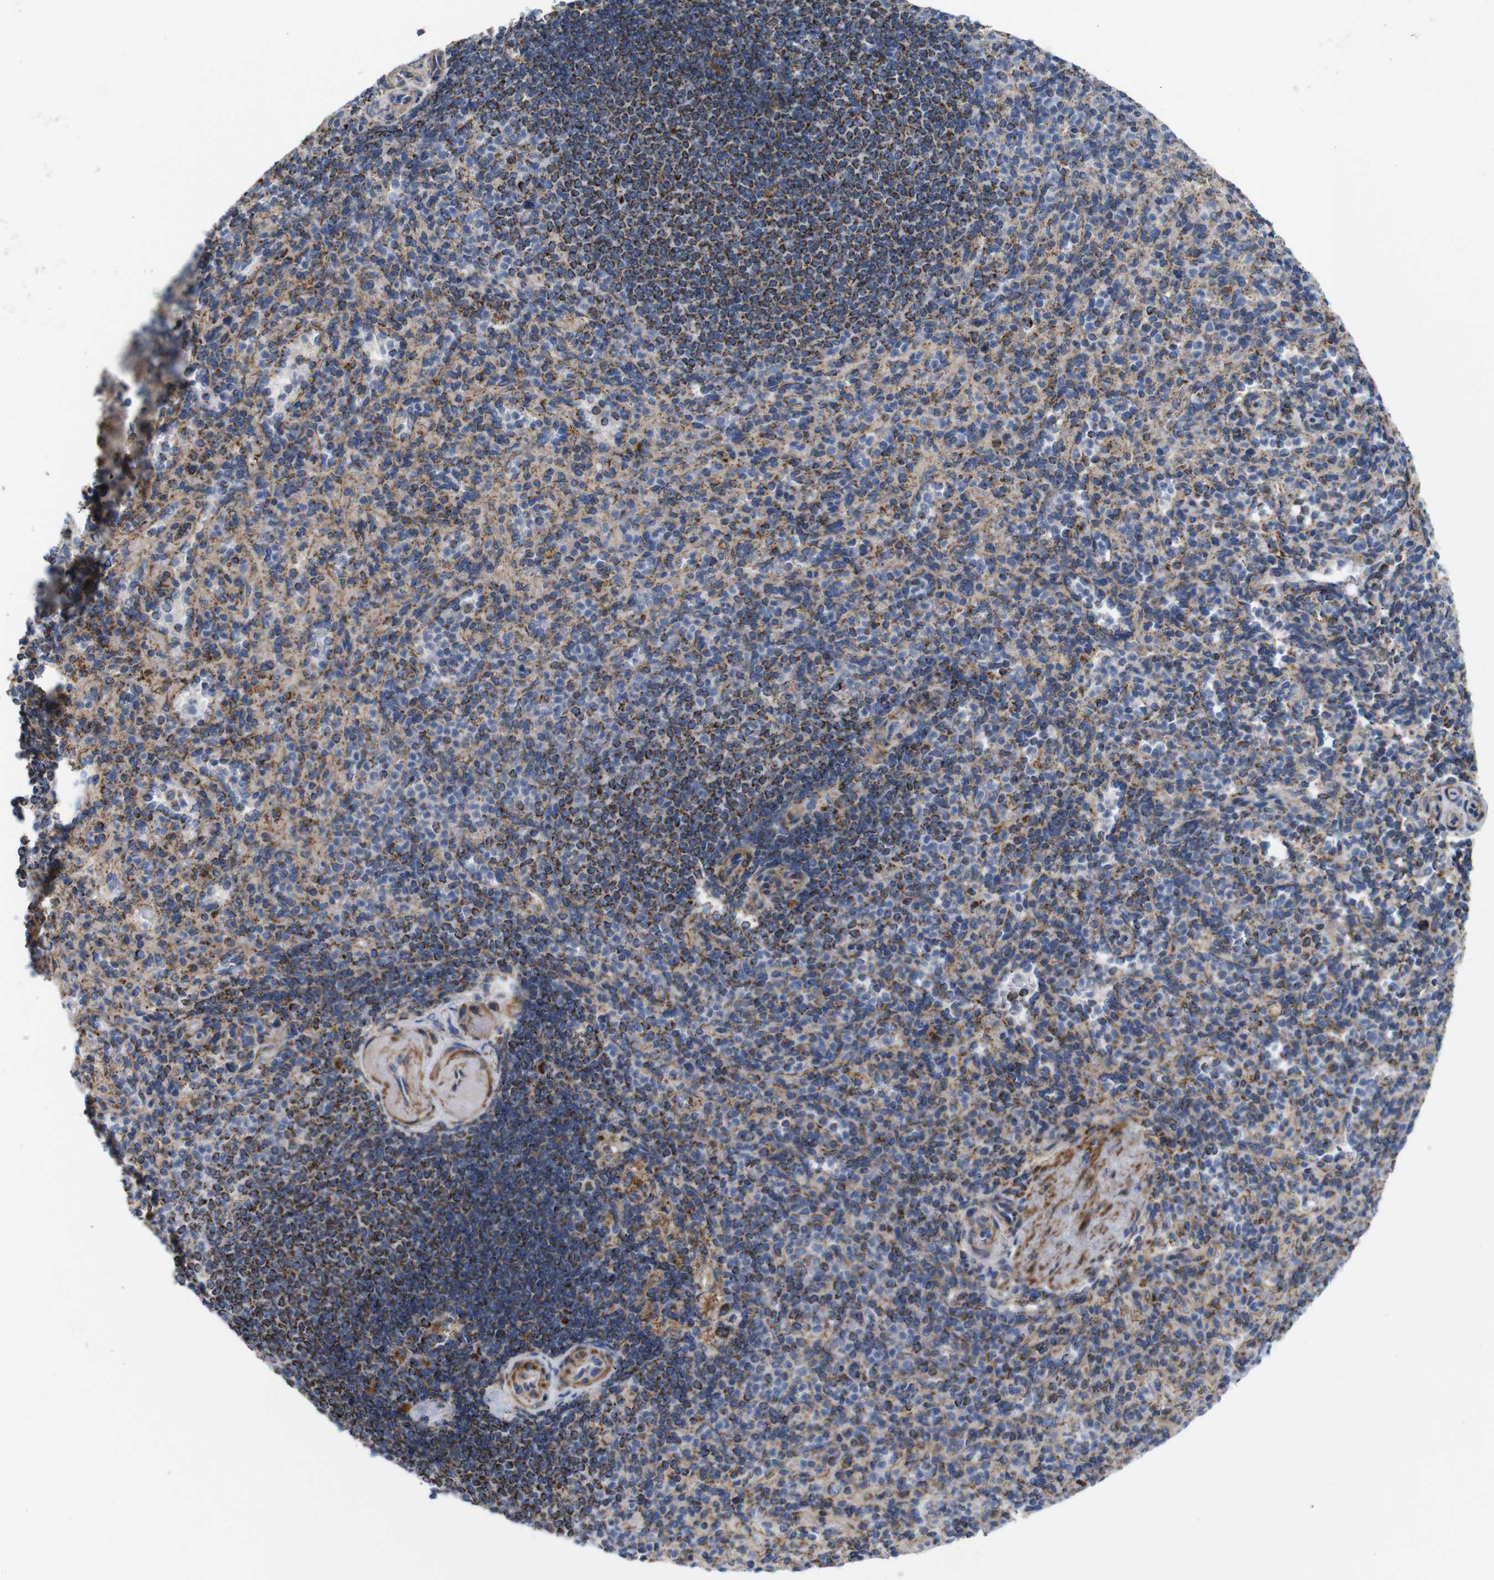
{"staining": {"intensity": "moderate", "quantity": "25%-75%", "location": "cytoplasmic/membranous"}, "tissue": "spleen", "cell_type": "Cells in red pulp", "image_type": "normal", "snomed": [{"axis": "morphology", "description": "Normal tissue, NOS"}, {"axis": "topography", "description": "Spleen"}], "caption": "This is a photomicrograph of IHC staining of normal spleen, which shows moderate staining in the cytoplasmic/membranous of cells in red pulp.", "gene": "FAM171B", "patient": {"sex": "female", "age": 74}}